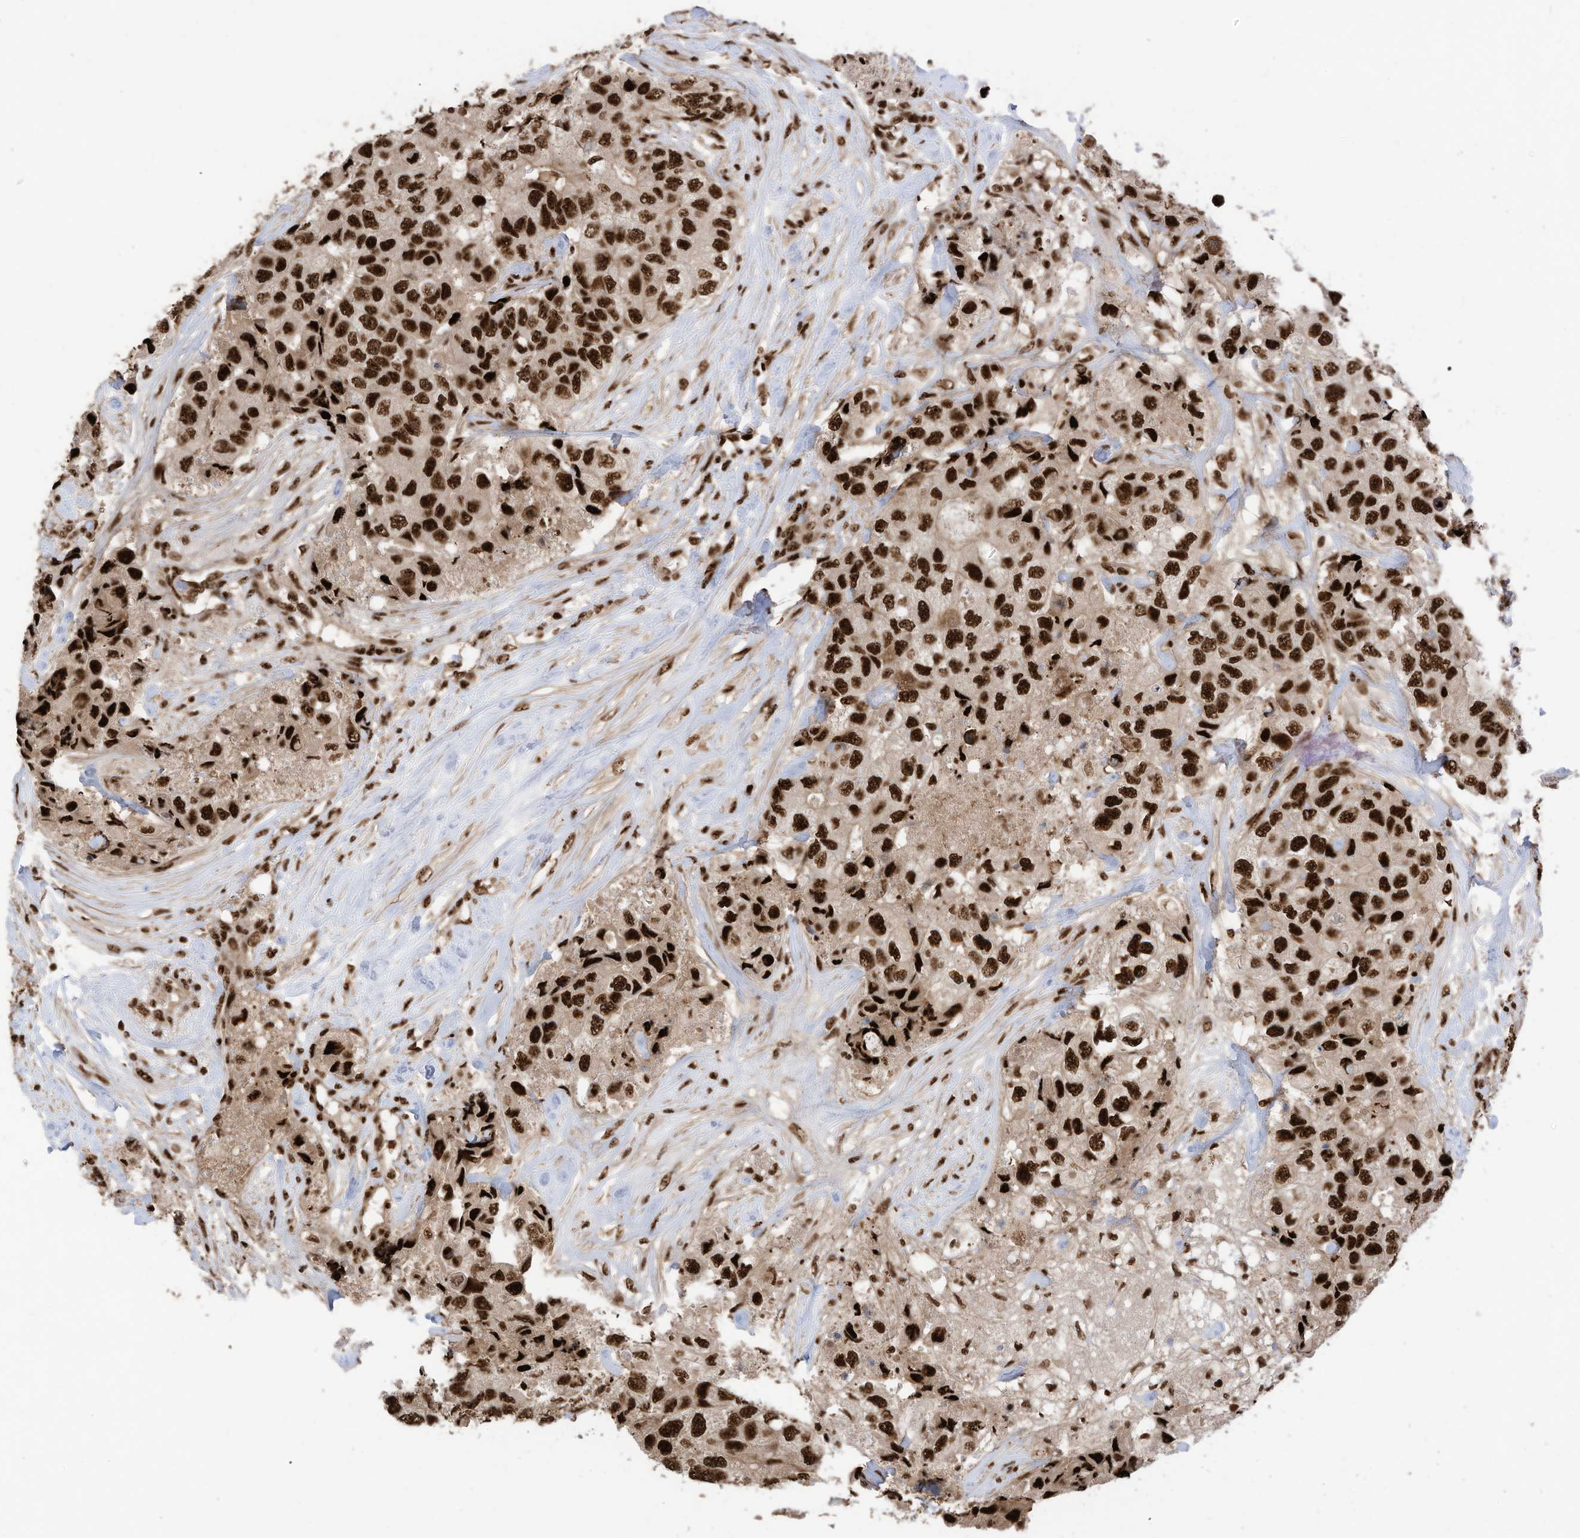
{"staining": {"intensity": "strong", "quantity": ">75%", "location": "nuclear"}, "tissue": "breast cancer", "cell_type": "Tumor cells", "image_type": "cancer", "snomed": [{"axis": "morphology", "description": "Duct carcinoma"}, {"axis": "topography", "description": "Breast"}], "caption": "Invasive ductal carcinoma (breast) stained for a protein exhibits strong nuclear positivity in tumor cells.", "gene": "SF3A3", "patient": {"sex": "female", "age": 62}}